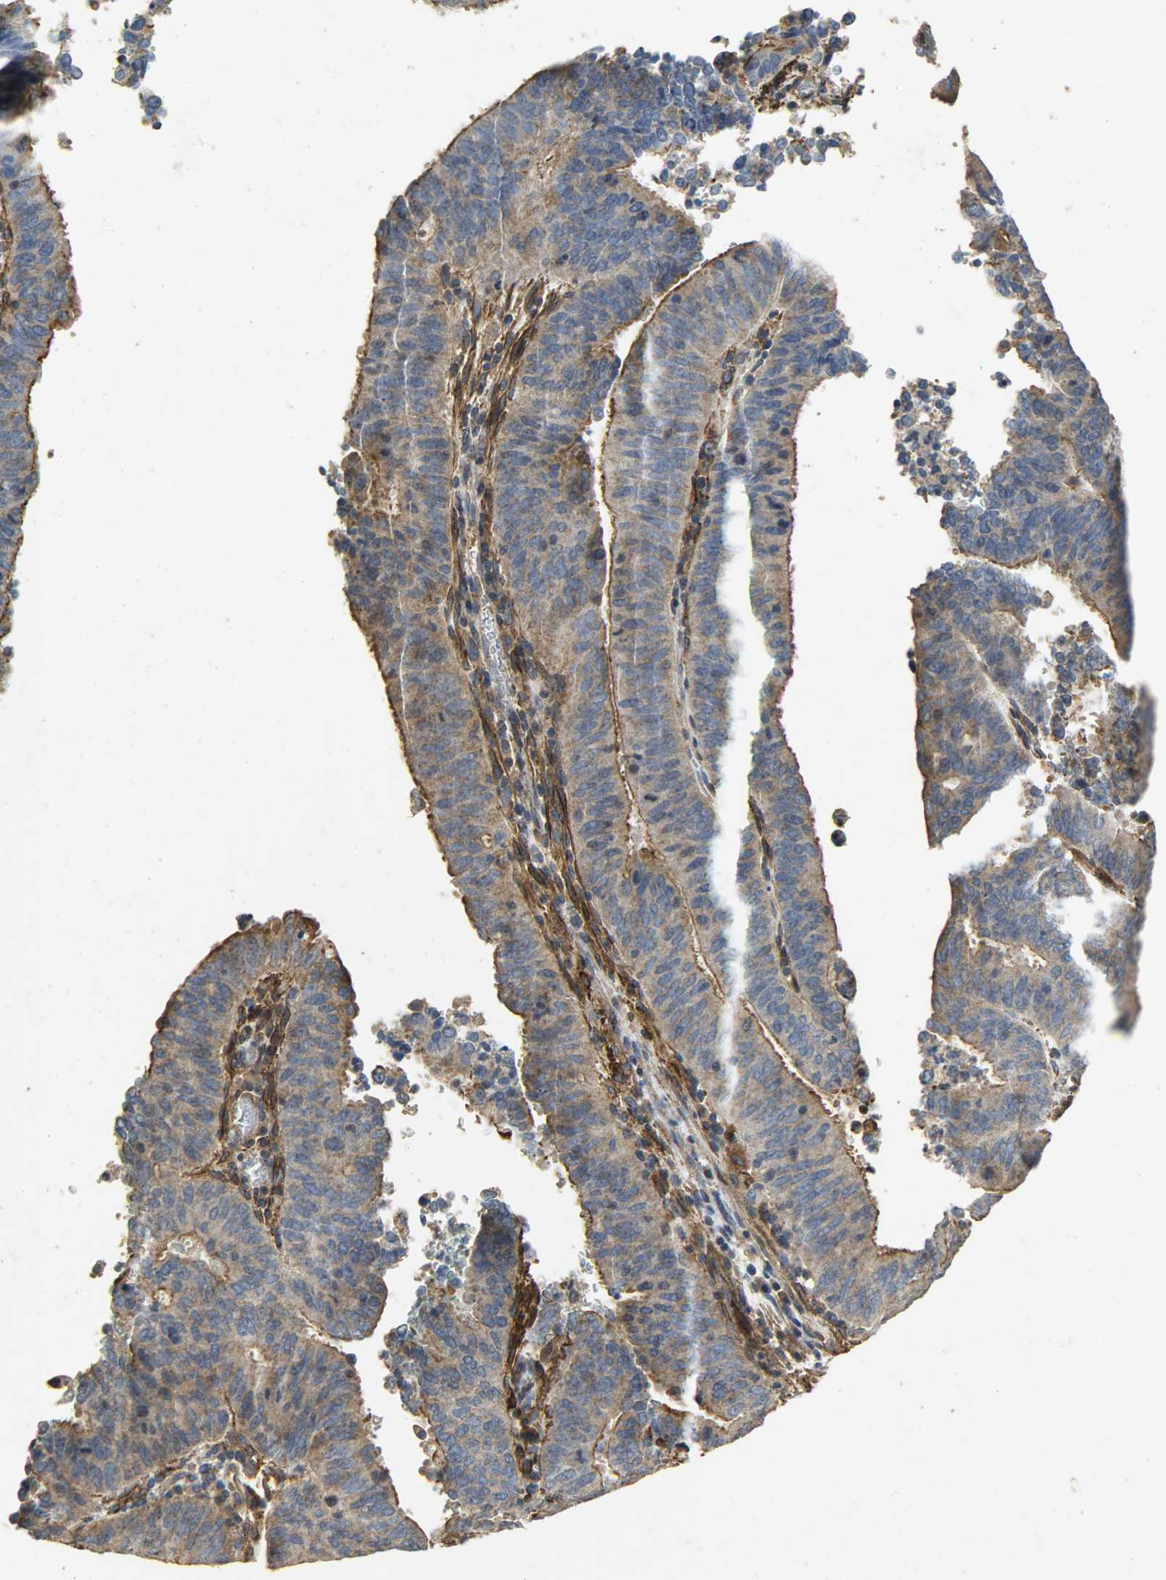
{"staining": {"intensity": "weak", "quantity": ">75%", "location": "cytoplasmic/membranous"}, "tissue": "cervical cancer", "cell_type": "Tumor cells", "image_type": "cancer", "snomed": [{"axis": "morphology", "description": "Adenocarcinoma, NOS"}, {"axis": "topography", "description": "Cervix"}], "caption": "Immunohistochemical staining of human adenocarcinoma (cervical) shows weak cytoplasmic/membranous protein positivity in approximately >75% of tumor cells.", "gene": "TPM4", "patient": {"sex": "female", "age": 44}}